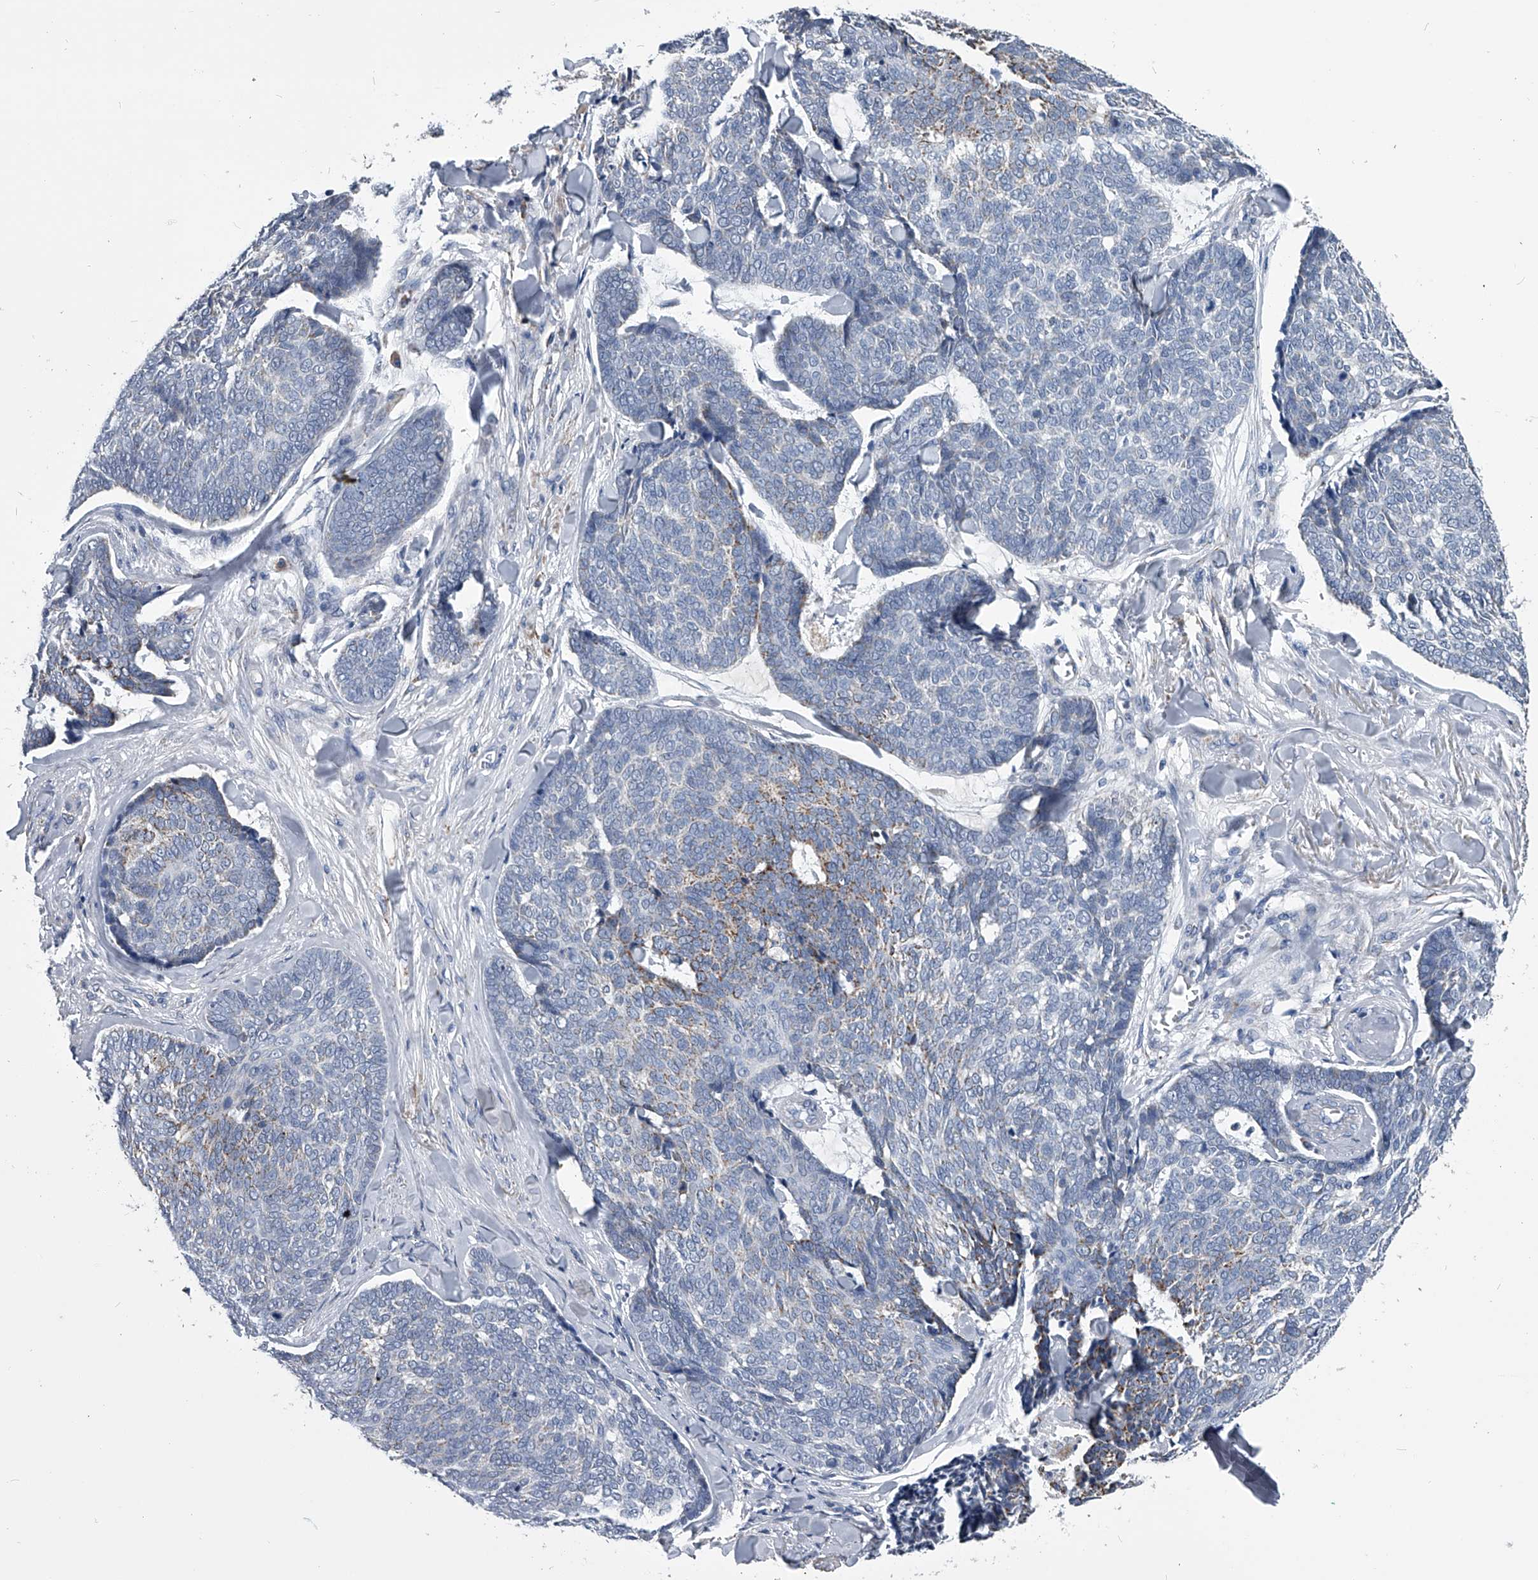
{"staining": {"intensity": "weak", "quantity": "25%-75%", "location": "cytoplasmic/membranous"}, "tissue": "skin cancer", "cell_type": "Tumor cells", "image_type": "cancer", "snomed": [{"axis": "morphology", "description": "Basal cell carcinoma"}, {"axis": "topography", "description": "Skin"}], "caption": "A brown stain shows weak cytoplasmic/membranous expression of a protein in human basal cell carcinoma (skin) tumor cells.", "gene": "OAT", "patient": {"sex": "male", "age": 84}}